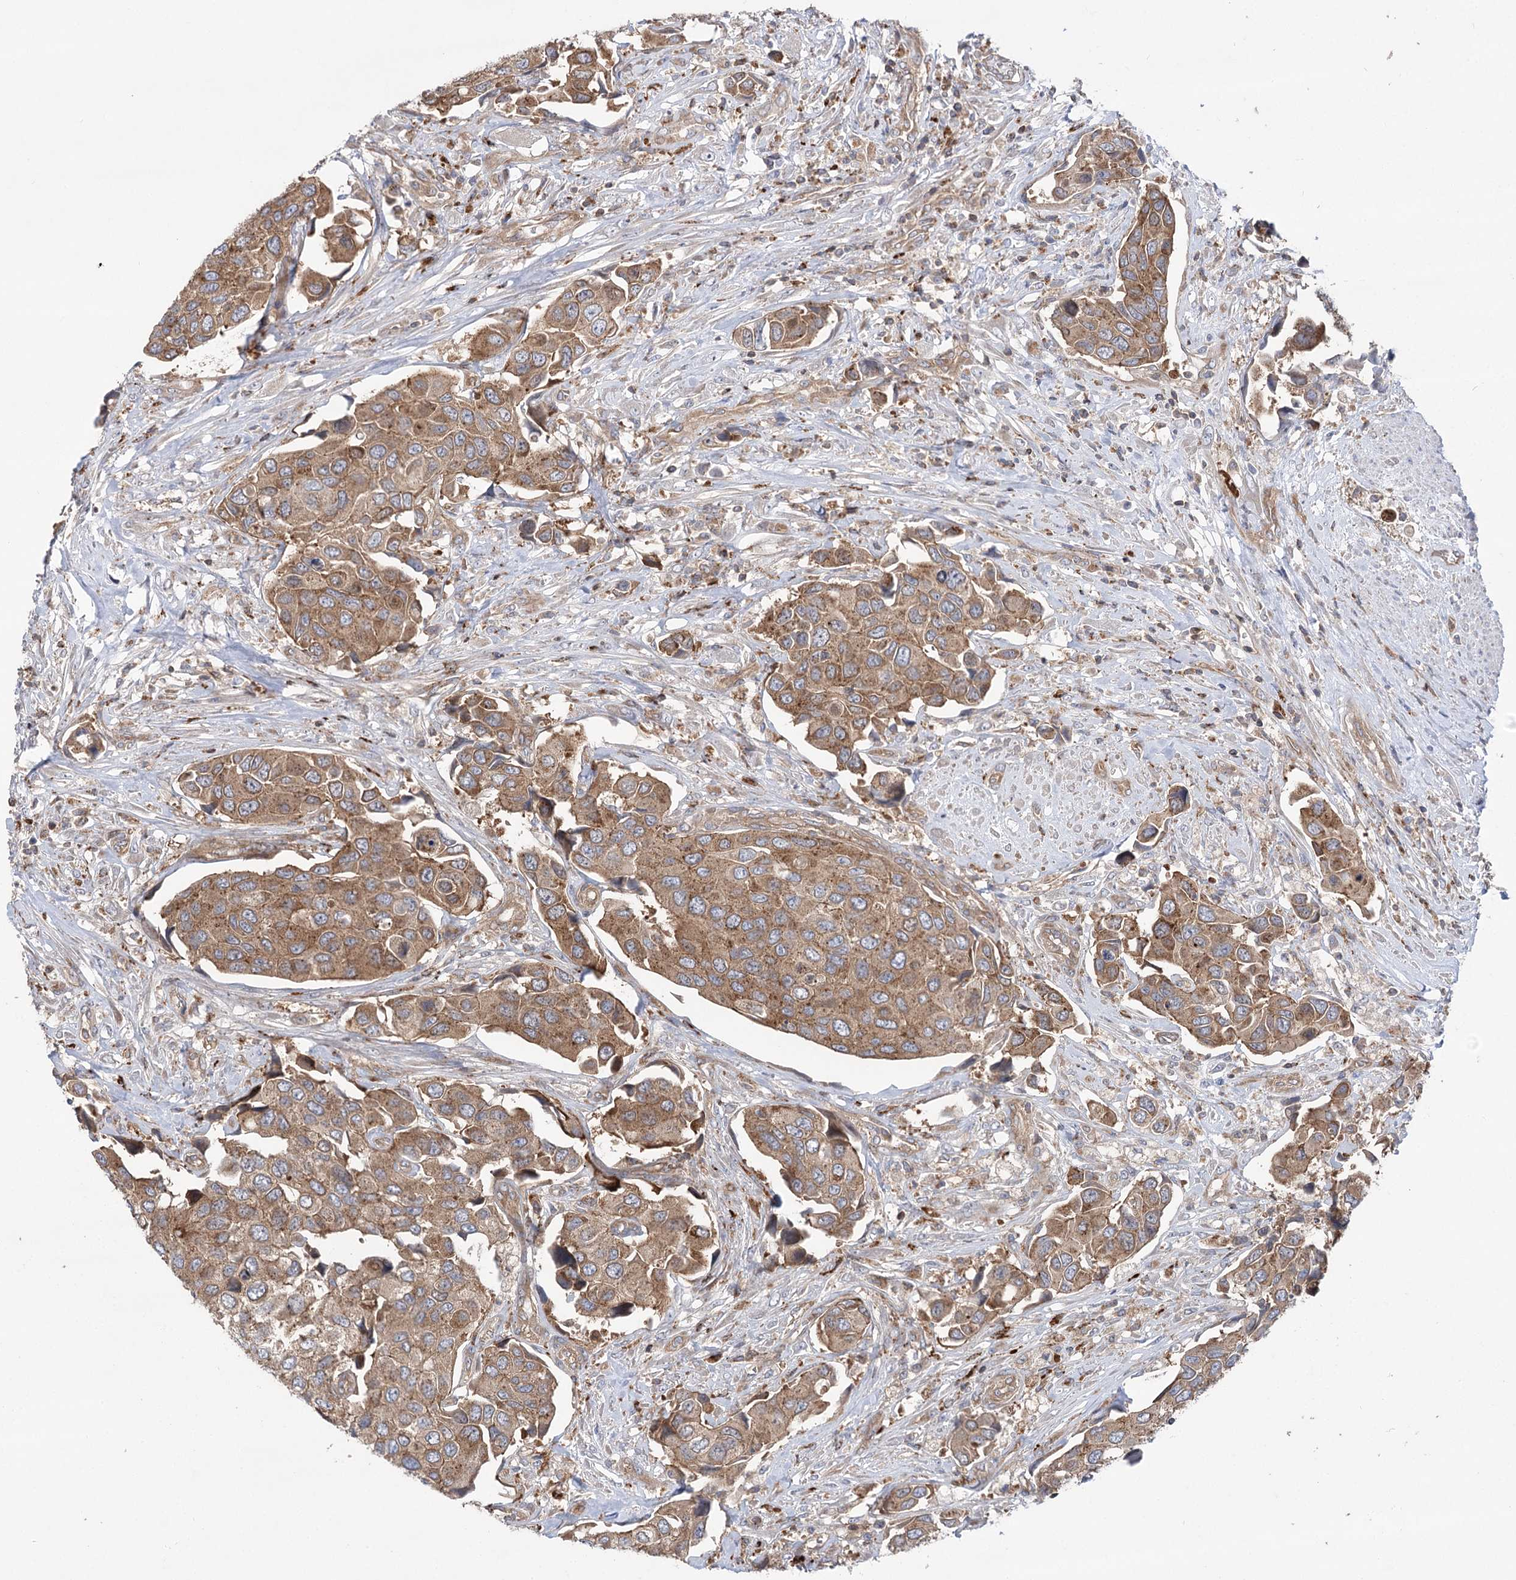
{"staining": {"intensity": "moderate", "quantity": ">75%", "location": "cytoplasmic/membranous"}, "tissue": "urothelial cancer", "cell_type": "Tumor cells", "image_type": "cancer", "snomed": [{"axis": "morphology", "description": "Urothelial carcinoma, High grade"}, {"axis": "topography", "description": "Urinary bladder"}], "caption": "DAB (3,3'-diaminobenzidine) immunohistochemical staining of high-grade urothelial carcinoma demonstrates moderate cytoplasmic/membranous protein positivity in approximately >75% of tumor cells.", "gene": "VPS37B", "patient": {"sex": "male", "age": 74}}